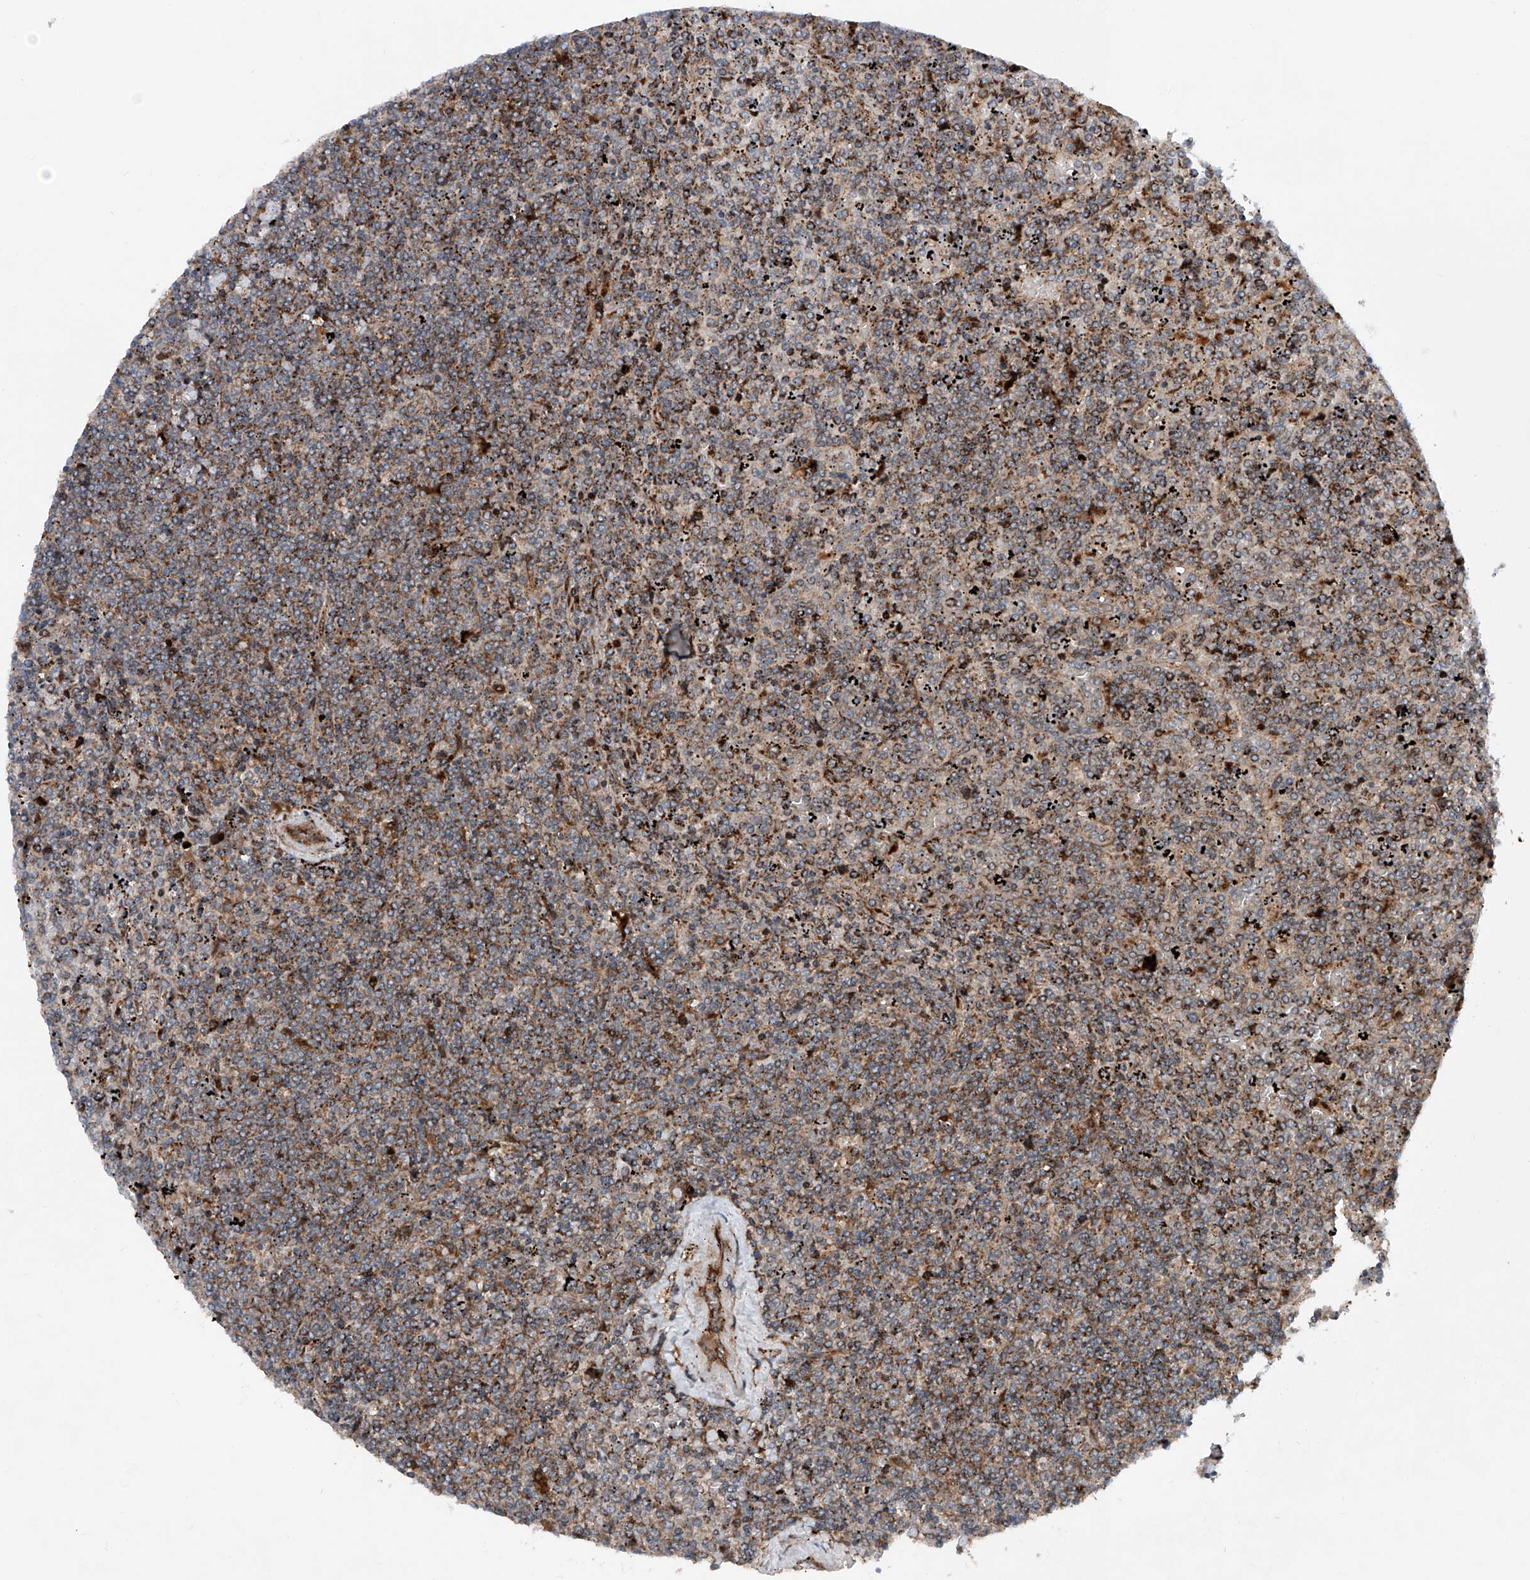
{"staining": {"intensity": "moderate", "quantity": ">75%", "location": "cytoplasmic/membranous"}, "tissue": "lymphoma", "cell_type": "Tumor cells", "image_type": "cancer", "snomed": [{"axis": "morphology", "description": "Malignant lymphoma, non-Hodgkin's type, Low grade"}, {"axis": "topography", "description": "Spleen"}], "caption": "Protein expression analysis of malignant lymphoma, non-Hodgkin's type (low-grade) displays moderate cytoplasmic/membranous positivity in approximately >75% of tumor cells.", "gene": "DAD1", "patient": {"sex": "female", "age": 19}}